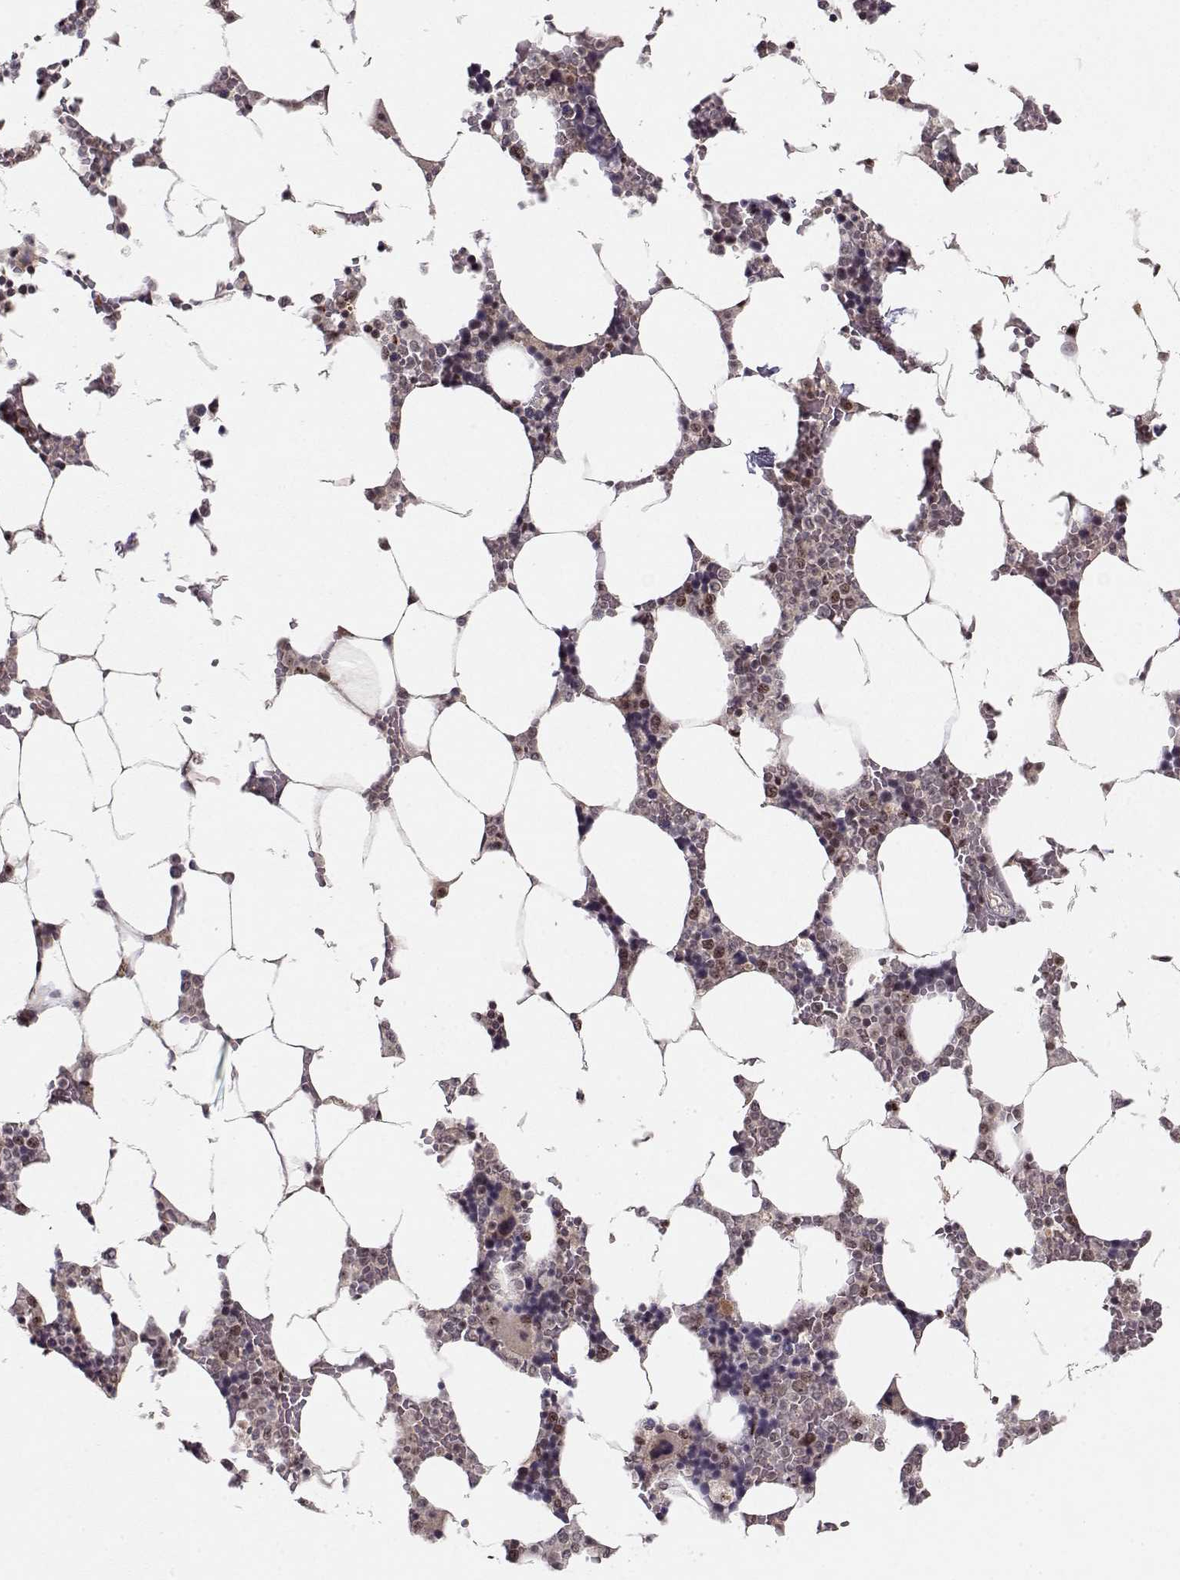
{"staining": {"intensity": "weak", "quantity": "<25%", "location": "nuclear"}, "tissue": "bone marrow", "cell_type": "Hematopoietic cells", "image_type": "normal", "snomed": [{"axis": "morphology", "description": "Normal tissue, NOS"}, {"axis": "topography", "description": "Bone marrow"}], "caption": "A histopathology image of human bone marrow is negative for staining in hematopoietic cells. (DAB (3,3'-diaminobenzidine) immunohistochemistry (IHC) visualized using brightfield microscopy, high magnification).", "gene": "CSNK2A1", "patient": {"sex": "female", "age": 52}}